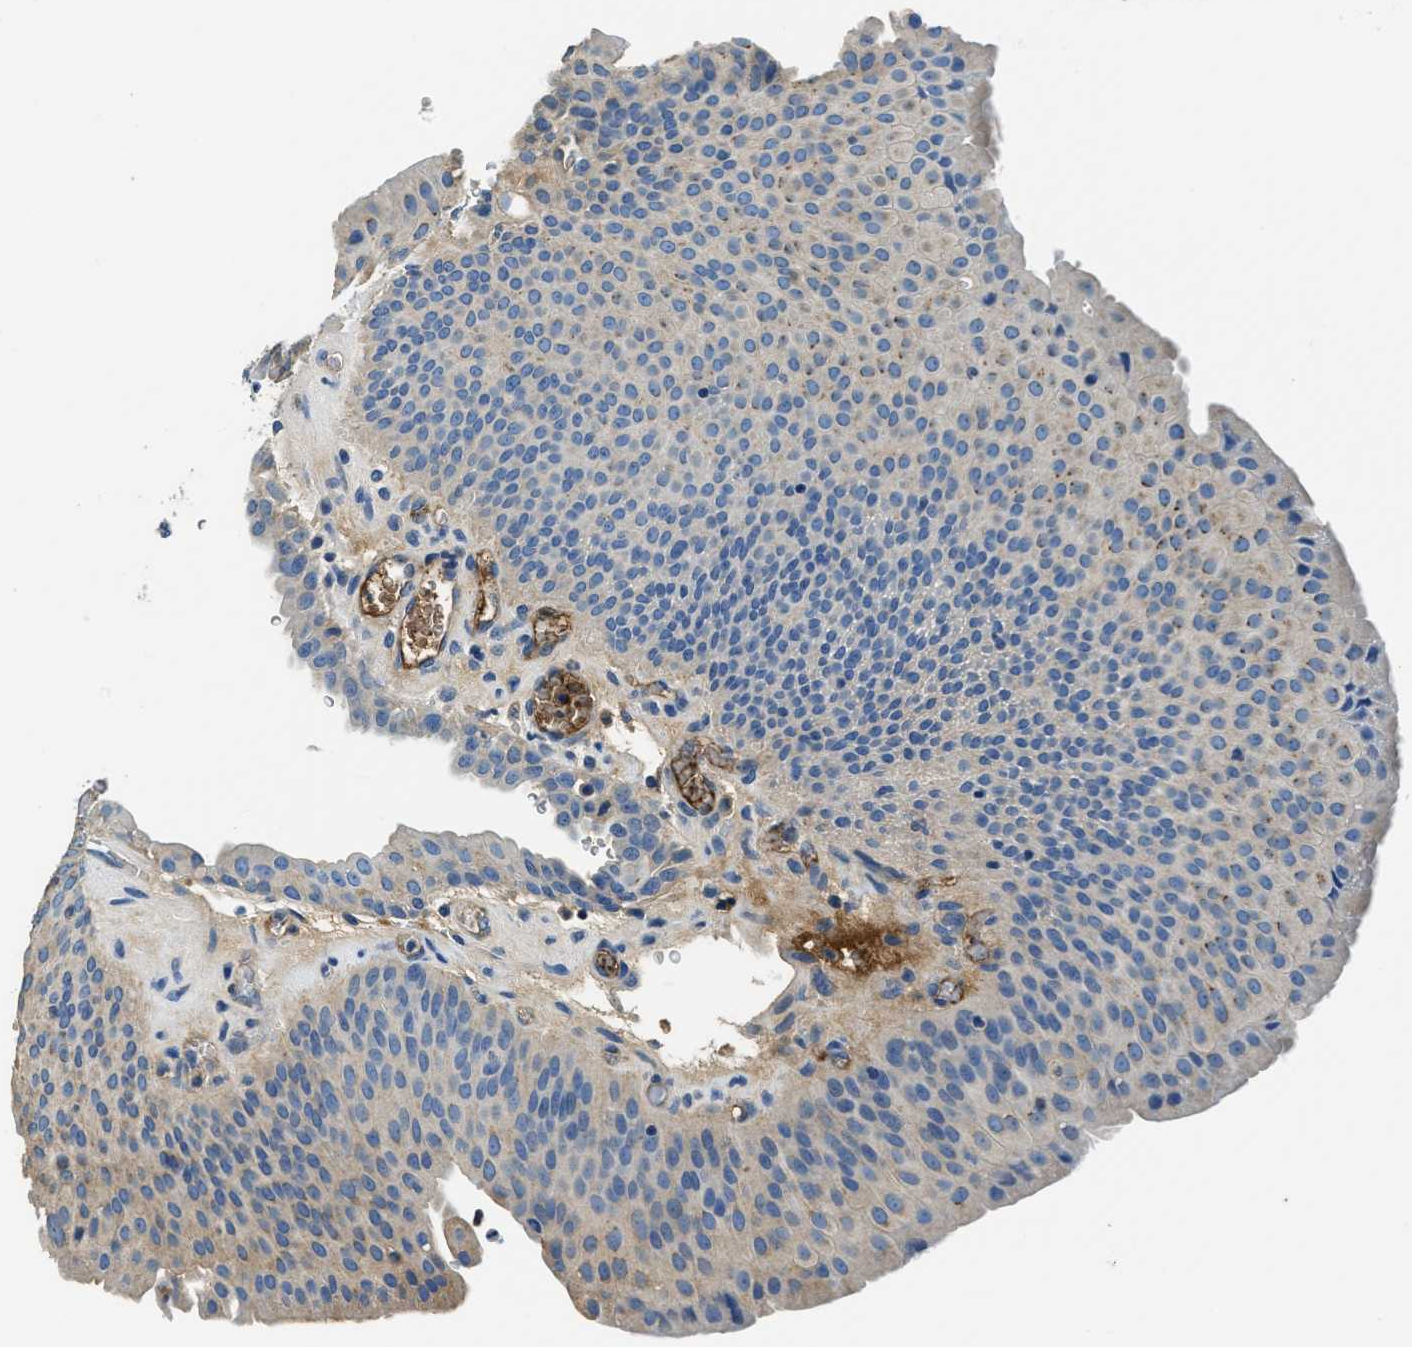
{"staining": {"intensity": "weak", "quantity": "<25%", "location": "cytoplasmic/membranous"}, "tissue": "urothelial cancer", "cell_type": "Tumor cells", "image_type": "cancer", "snomed": [{"axis": "morphology", "description": "Urothelial carcinoma, Low grade"}, {"axis": "morphology", "description": "Urothelial carcinoma, High grade"}, {"axis": "topography", "description": "Urinary bladder"}], "caption": "A micrograph of human urothelial cancer is negative for staining in tumor cells.", "gene": "TMEM186", "patient": {"sex": "male", "age": 35}}